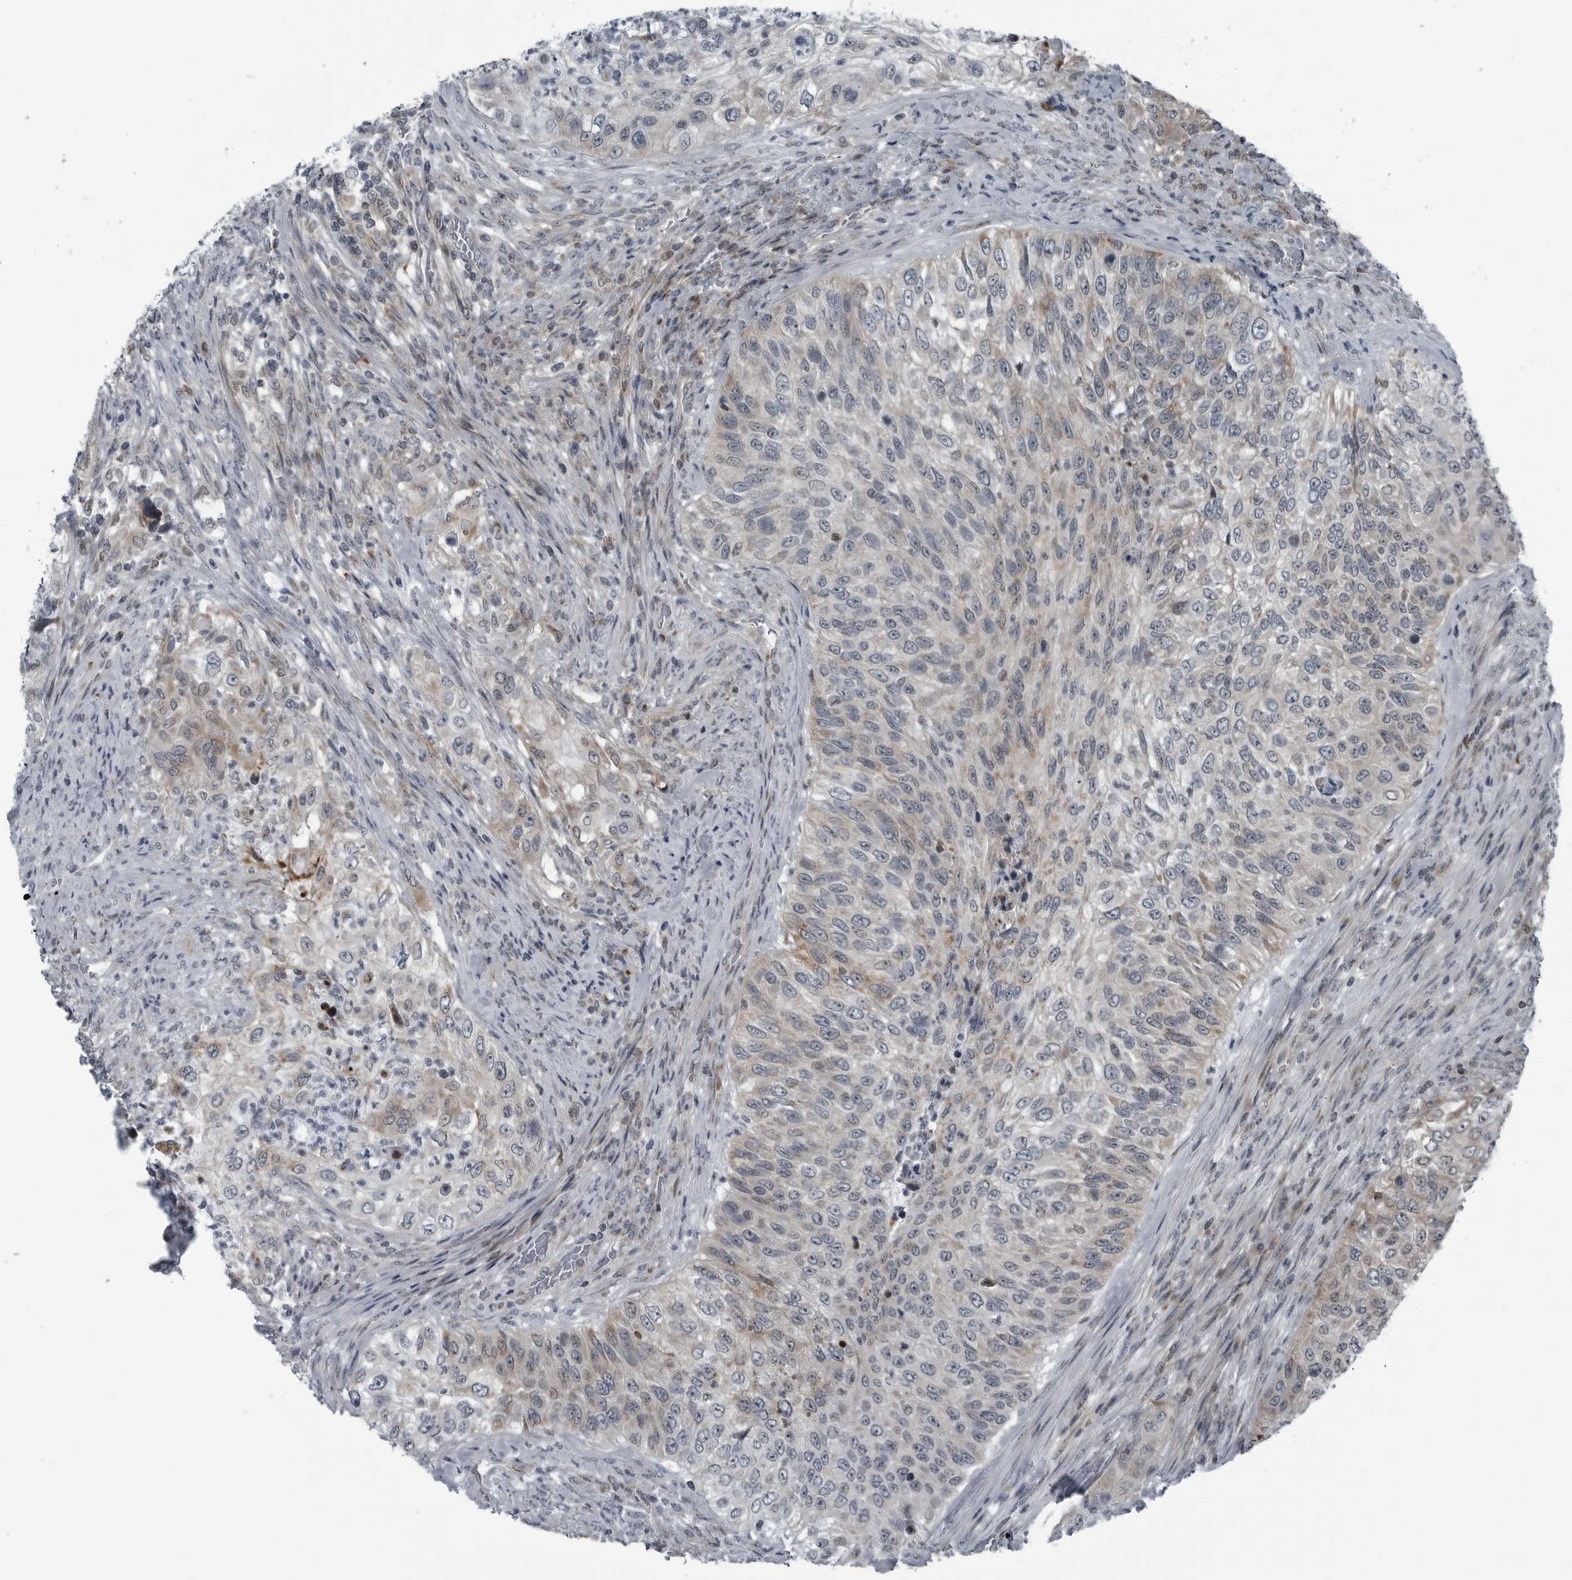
{"staining": {"intensity": "negative", "quantity": "none", "location": "none"}, "tissue": "urothelial cancer", "cell_type": "Tumor cells", "image_type": "cancer", "snomed": [{"axis": "morphology", "description": "Urothelial carcinoma, High grade"}, {"axis": "topography", "description": "Urinary bladder"}], "caption": "IHC of human urothelial cancer shows no expression in tumor cells. The staining is performed using DAB brown chromogen with nuclei counter-stained in using hematoxylin.", "gene": "GAK", "patient": {"sex": "female", "age": 60}}